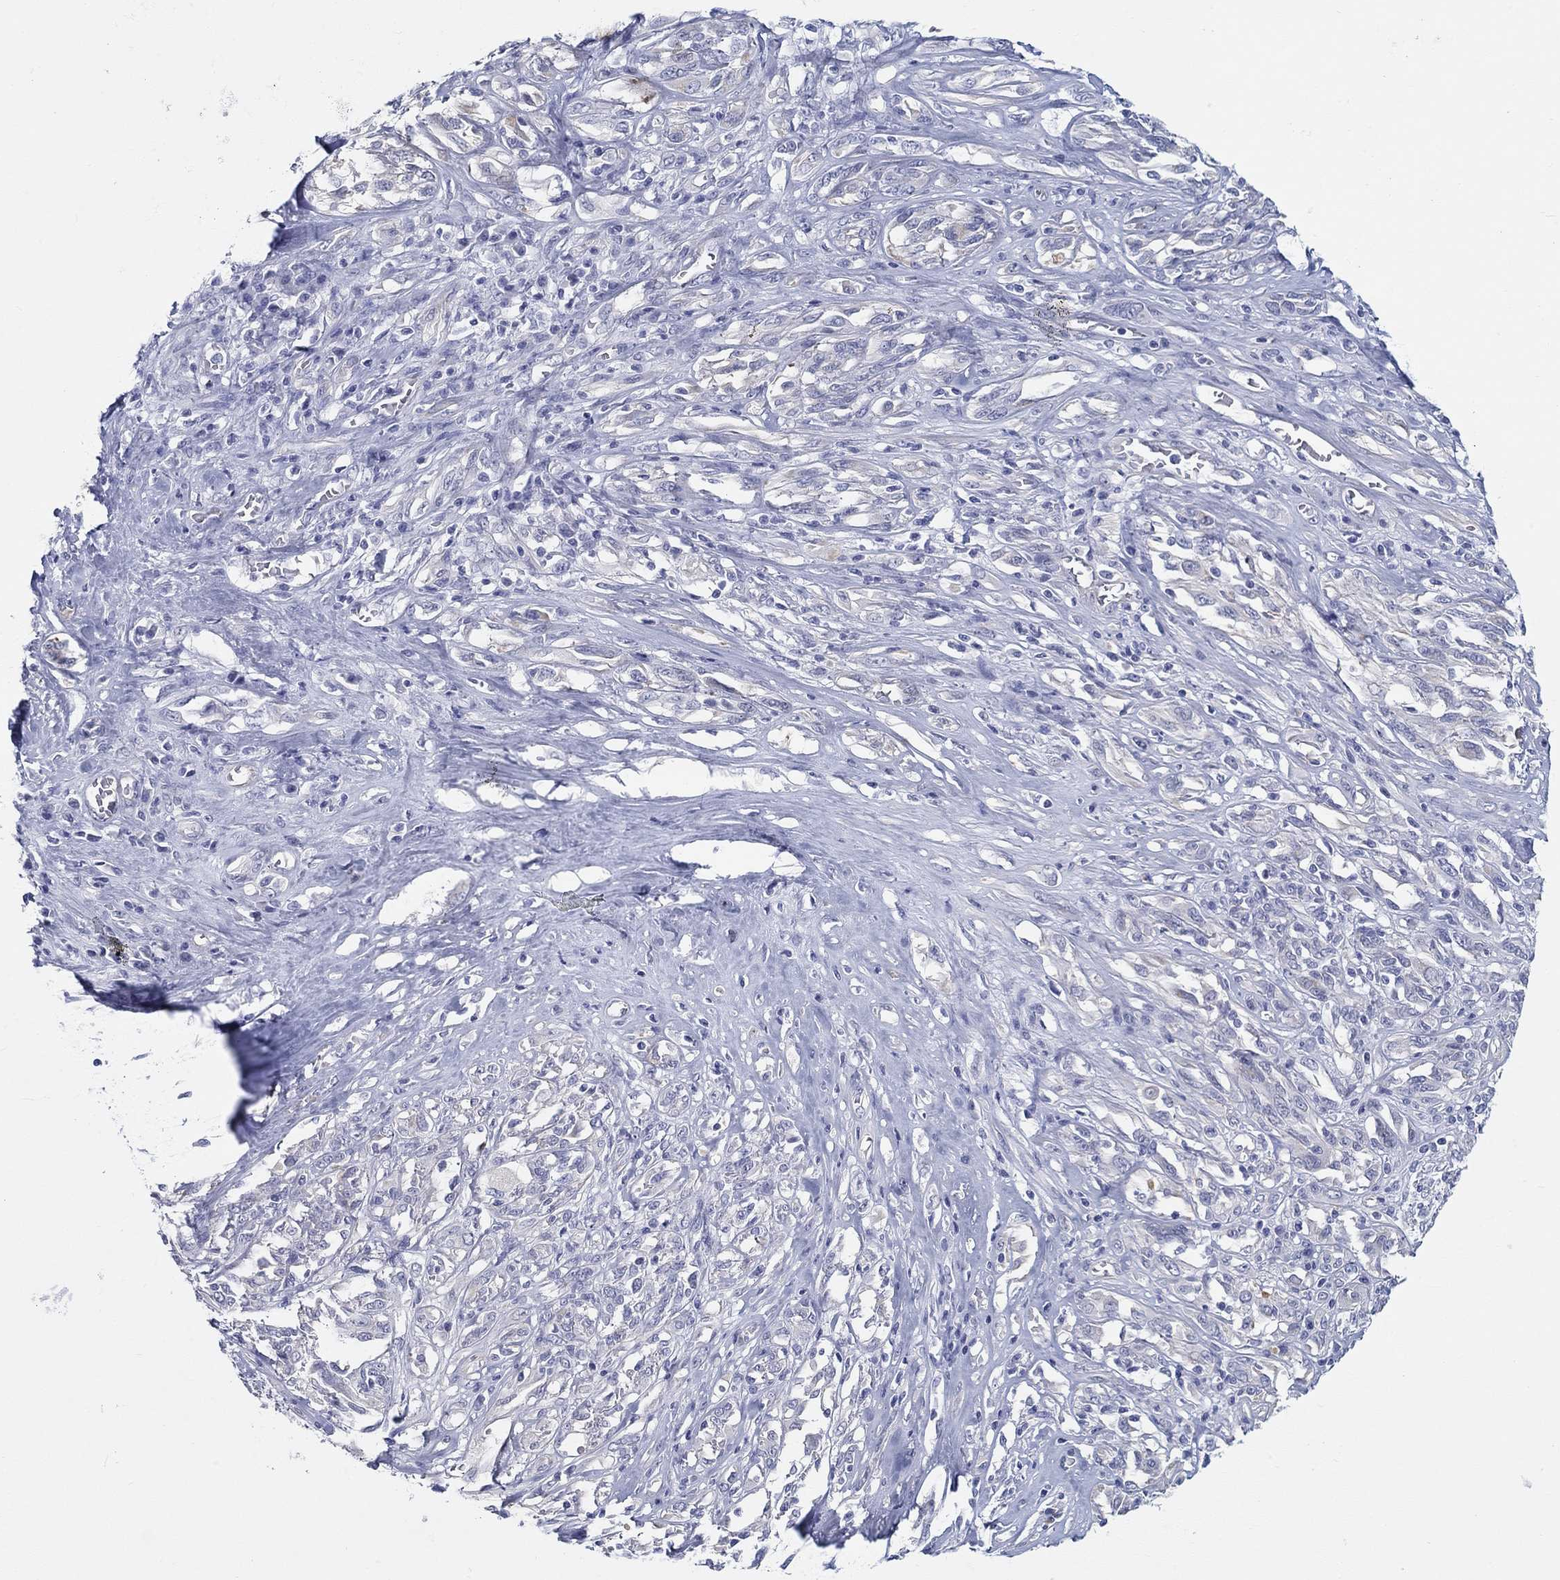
{"staining": {"intensity": "negative", "quantity": "none", "location": "none"}, "tissue": "melanoma", "cell_type": "Tumor cells", "image_type": "cancer", "snomed": [{"axis": "morphology", "description": "Malignant melanoma, NOS"}, {"axis": "topography", "description": "Skin"}], "caption": "Histopathology image shows no protein staining in tumor cells of malignant melanoma tissue. Nuclei are stained in blue.", "gene": "CRYGD", "patient": {"sex": "female", "age": 91}}